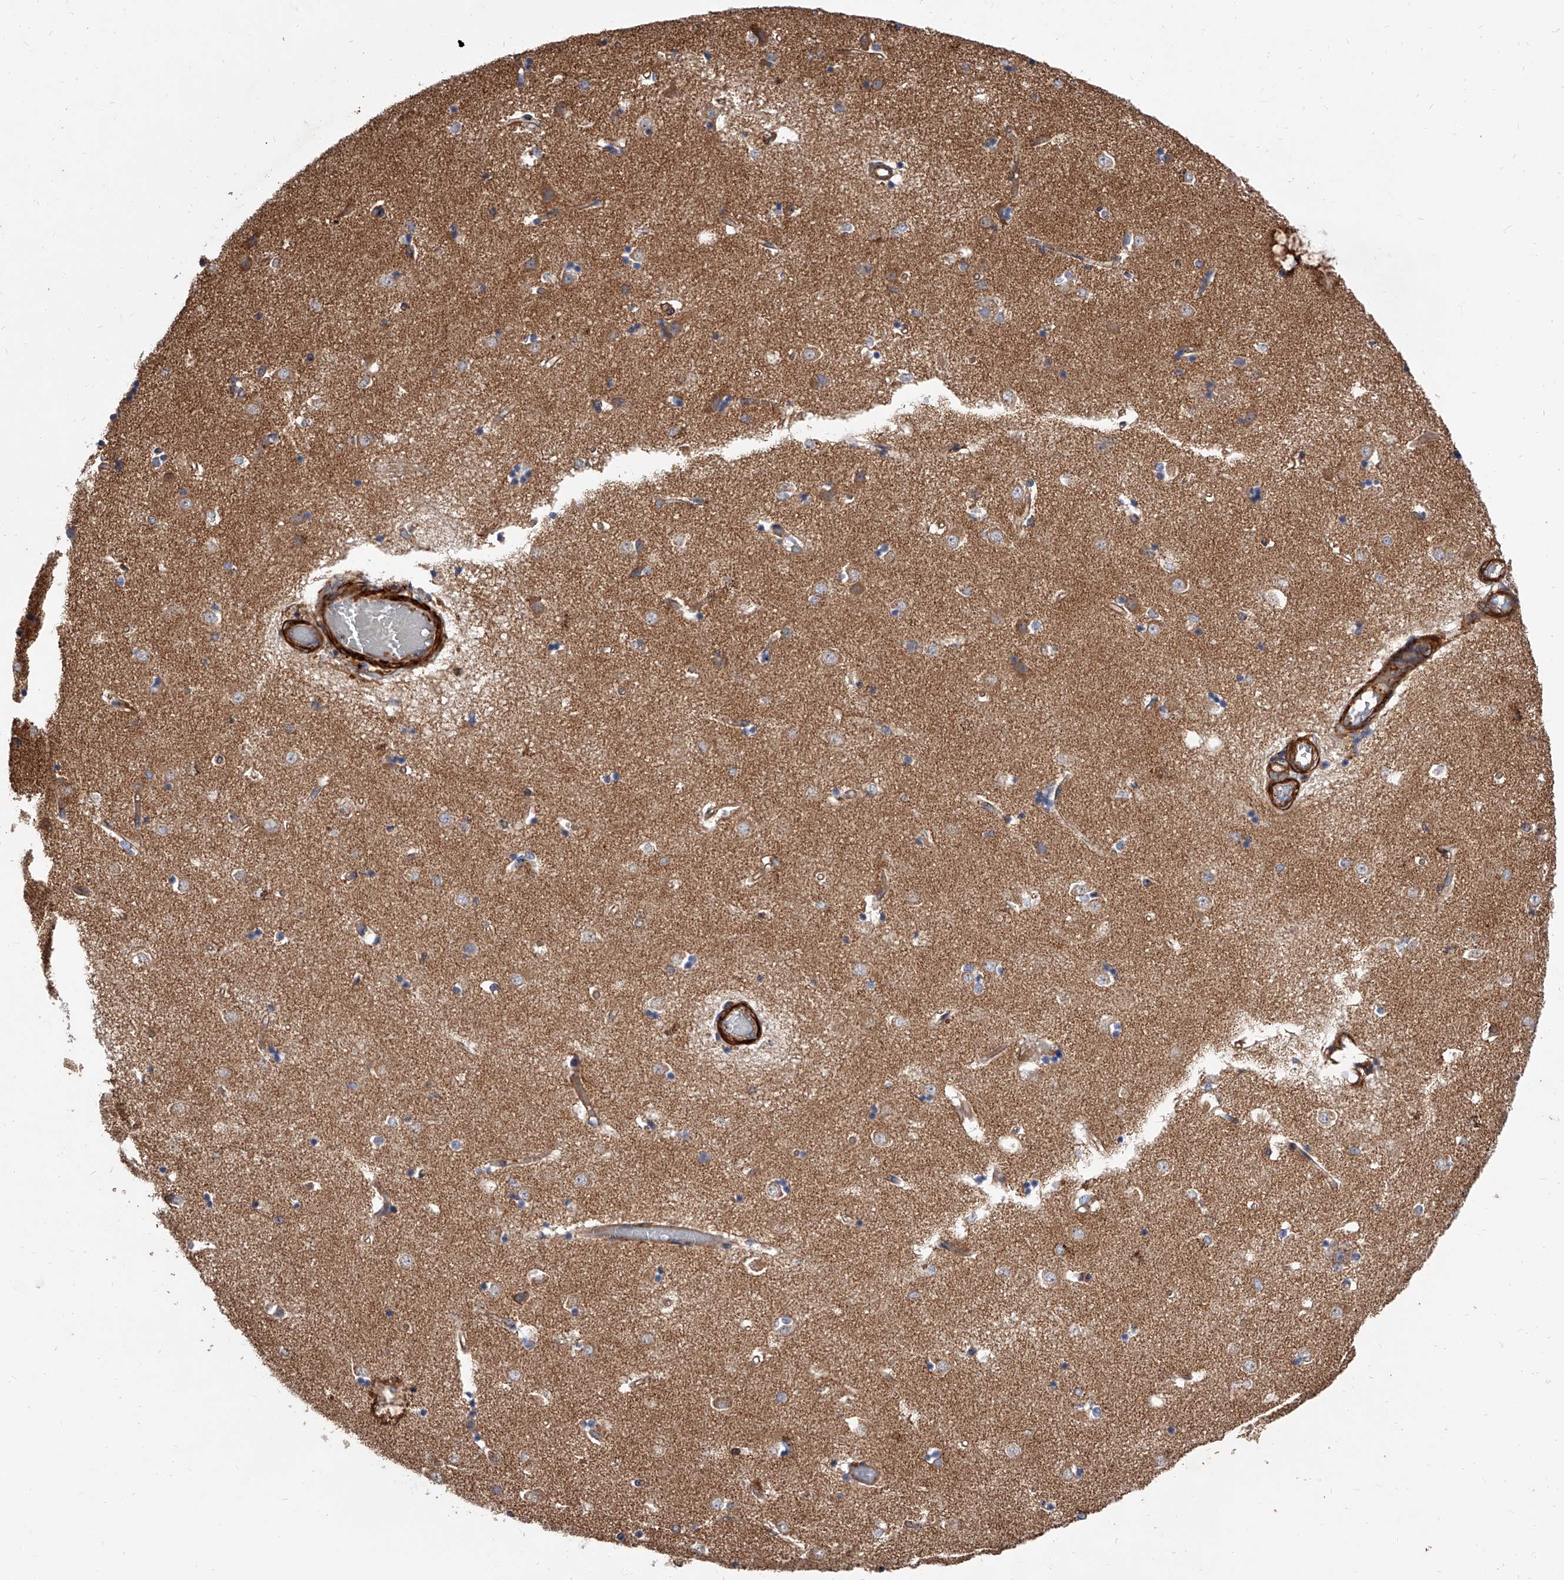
{"staining": {"intensity": "weak", "quantity": "<25%", "location": "cytoplasmic/membranous"}, "tissue": "caudate", "cell_type": "Glial cells", "image_type": "normal", "snomed": [{"axis": "morphology", "description": "Normal tissue, NOS"}, {"axis": "topography", "description": "Lateral ventricle wall"}], "caption": "Protein analysis of benign caudate exhibits no significant expression in glial cells.", "gene": "PISD", "patient": {"sex": "male", "age": 45}}